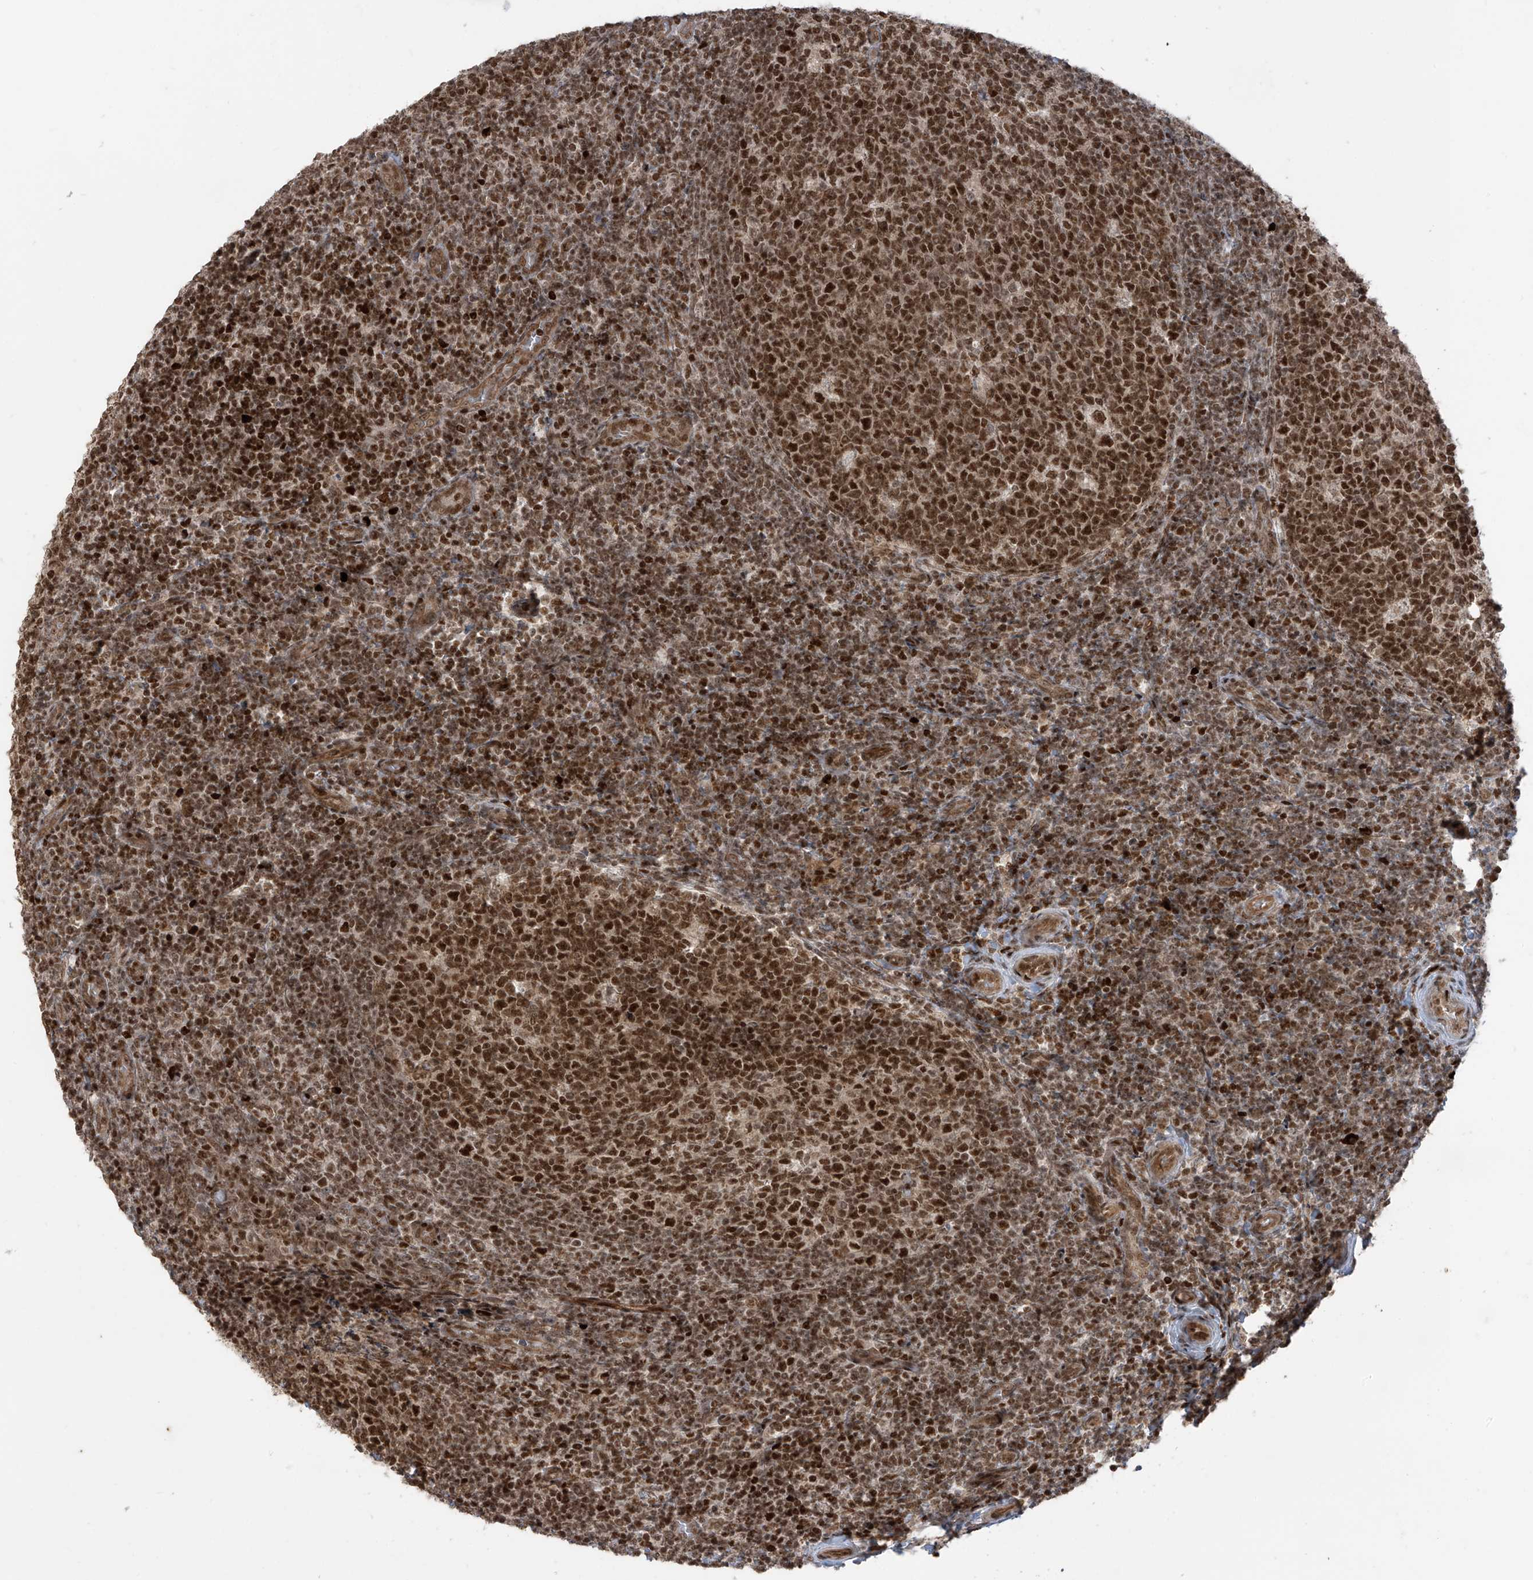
{"staining": {"intensity": "strong", "quantity": ">75%", "location": "nuclear"}, "tissue": "tonsil", "cell_type": "Germinal center cells", "image_type": "normal", "snomed": [{"axis": "morphology", "description": "Normal tissue, NOS"}, {"axis": "topography", "description": "Tonsil"}], "caption": "A high-resolution photomicrograph shows IHC staining of unremarkable tonsil, which demonstrates strong nuclear positivity in about >75% of germinal center cells. (Brightfield microscopy of DAB IHC at high magnification).", "gene": "ARHGEF3", "patient": {"sex": "female", "age": 19}}